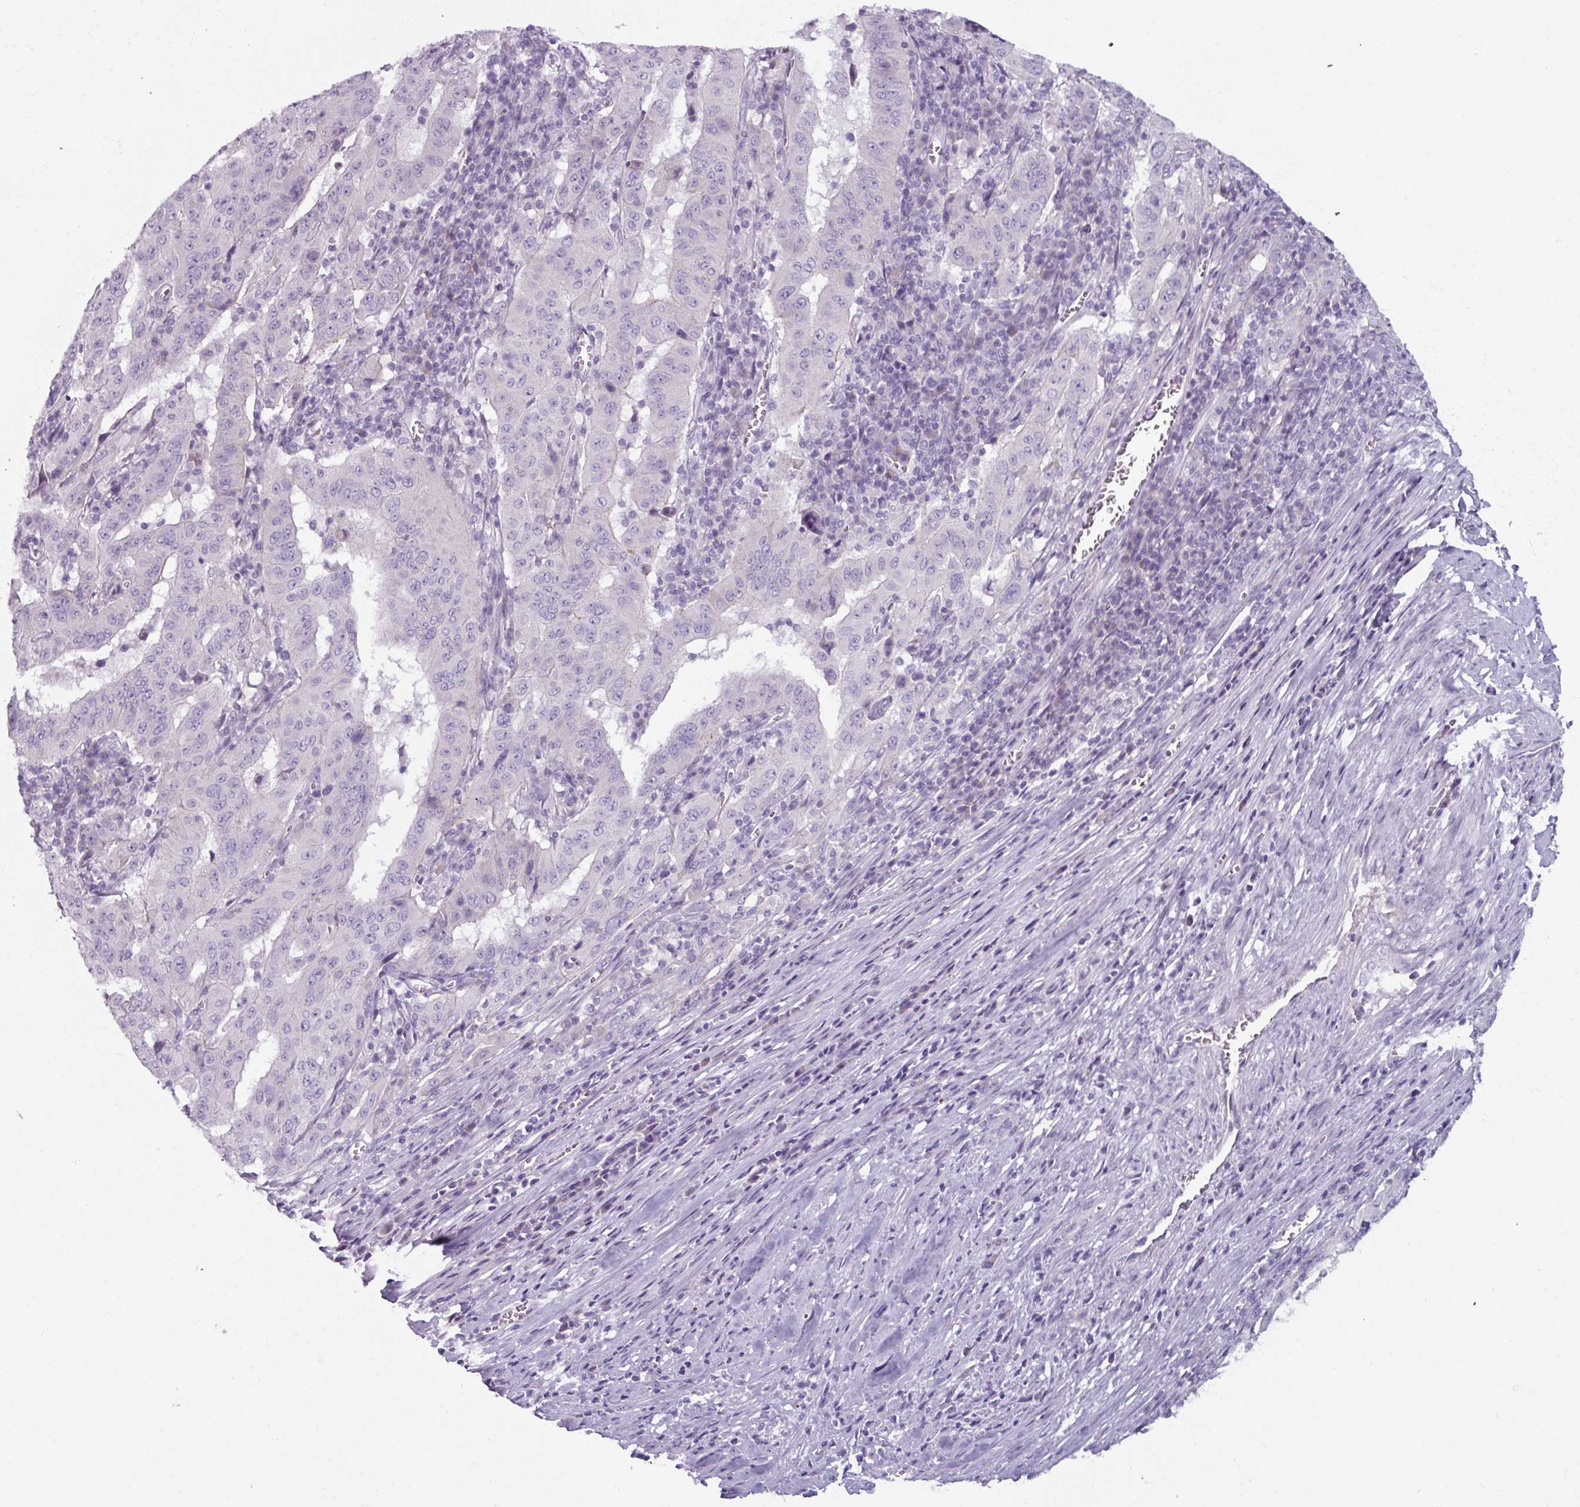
{"staining": {"intensity": "negative", "quantity": "none", "location": "none"}, "tissue": "pancreatic cancer", "cell_type": "Tumor cells", "image_type": "cancer", "snomed": [{"axis": "morphology", "description": "Adenocarcinoma, NOS"}, {"axis": "topography", "description": "Pancreas"}], "caption": "This is an immunohistochemistry micrograph of pancreatic adenocarcinoma. There is no expression in tumor cells.", "gene": "SMIM11", "patient": {"sex": "male", "age": 63}}